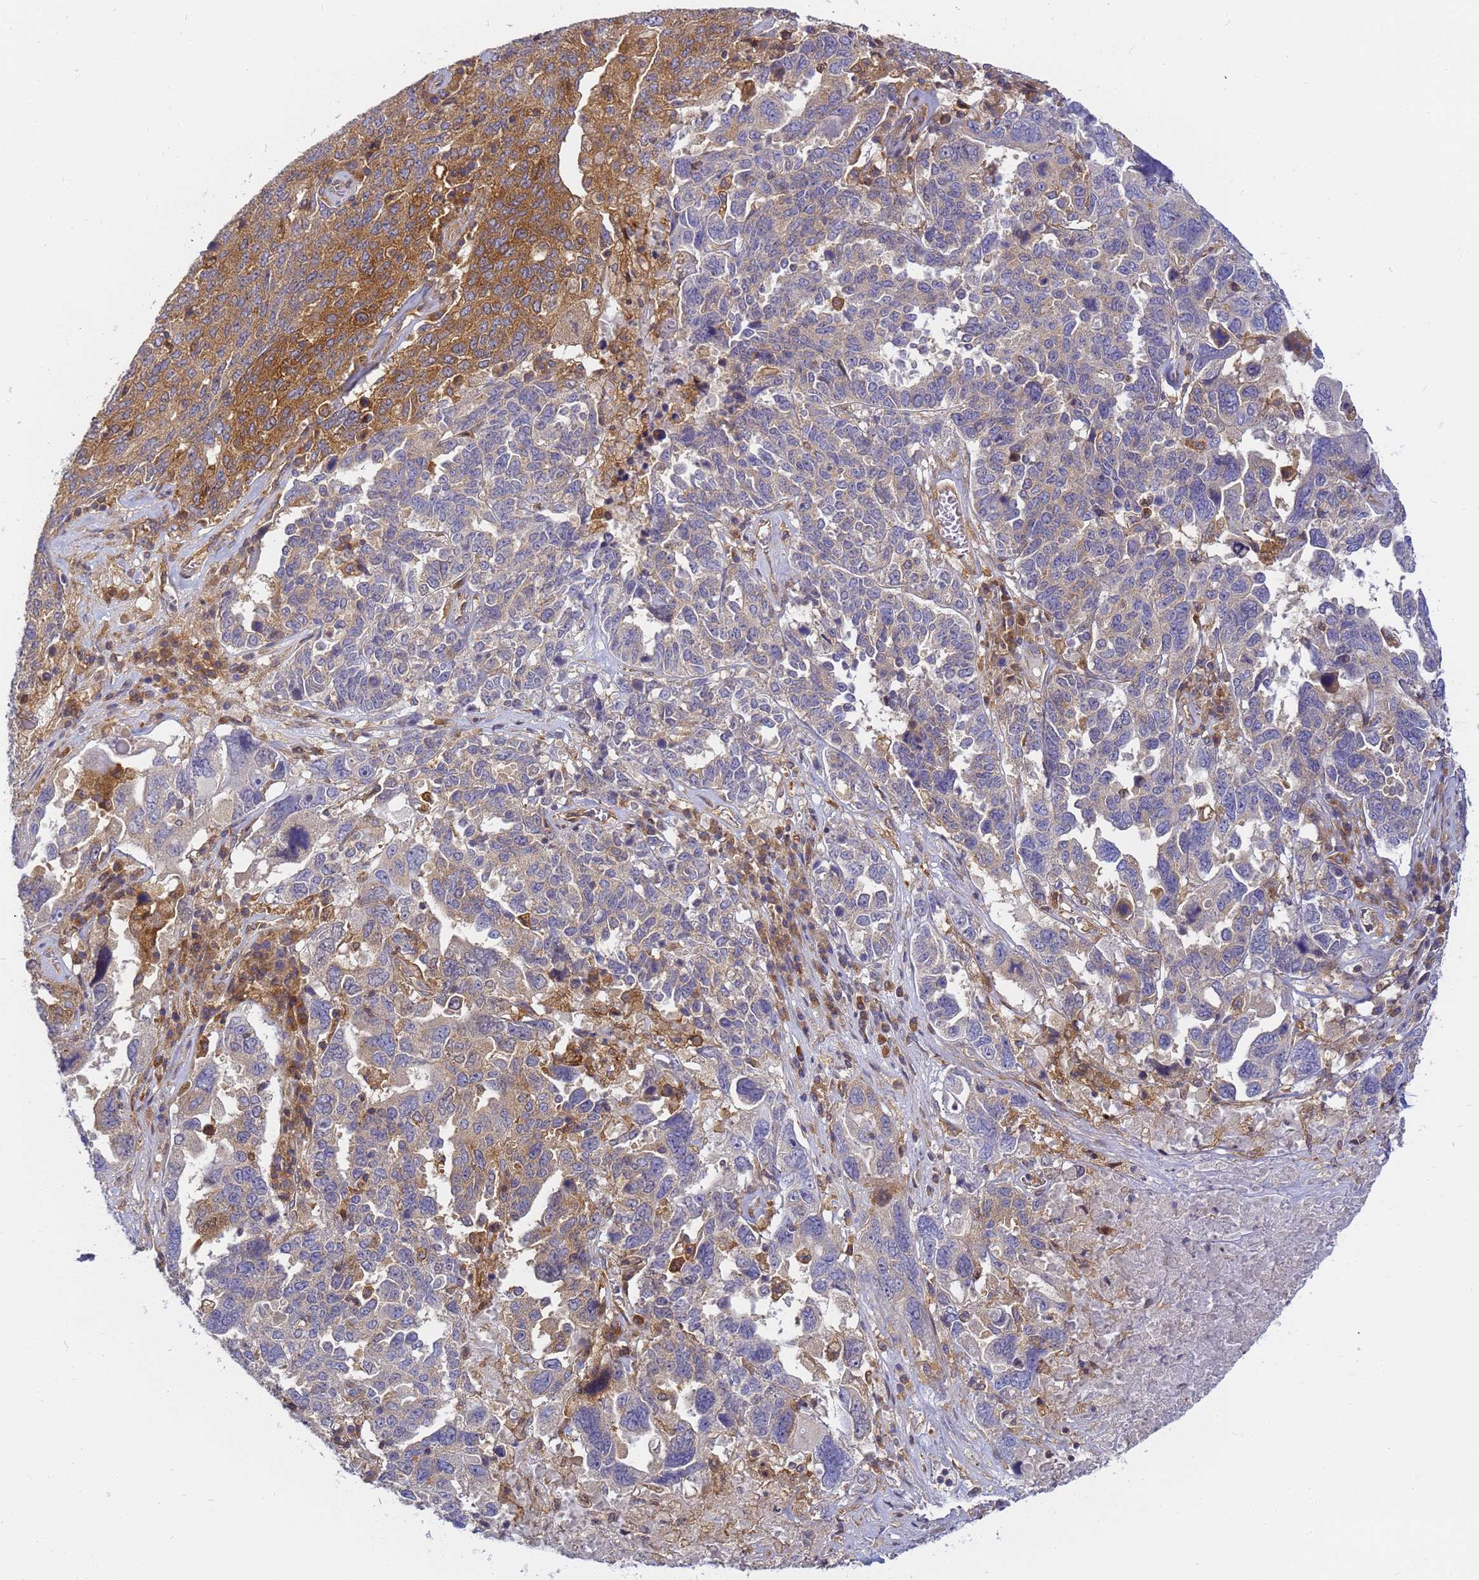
{"staining": {"intensity": "moderate", "quantity": "25%-75%", "location": "cytoplasmic/membranous"}, "tissue": "ovarian cancer", "cell_type": "Tumor cells", "image_type": "cancer", "snomed": [{"axis": "morphology", "description": "Carcinoma, endometroid"}, {"axis": "topography", "description": "Ovary"}], "caption": "A high-resolution histopathology image shows immunohistochemistry (IHC) staining of ovarian cancer (endometroid carcinoma), which shows moderate cytoplasmic/membranous staining in about 25%-75% of tumor cells.", "gene": "CHM", "patient": {"sex": "female", "age": 62}}